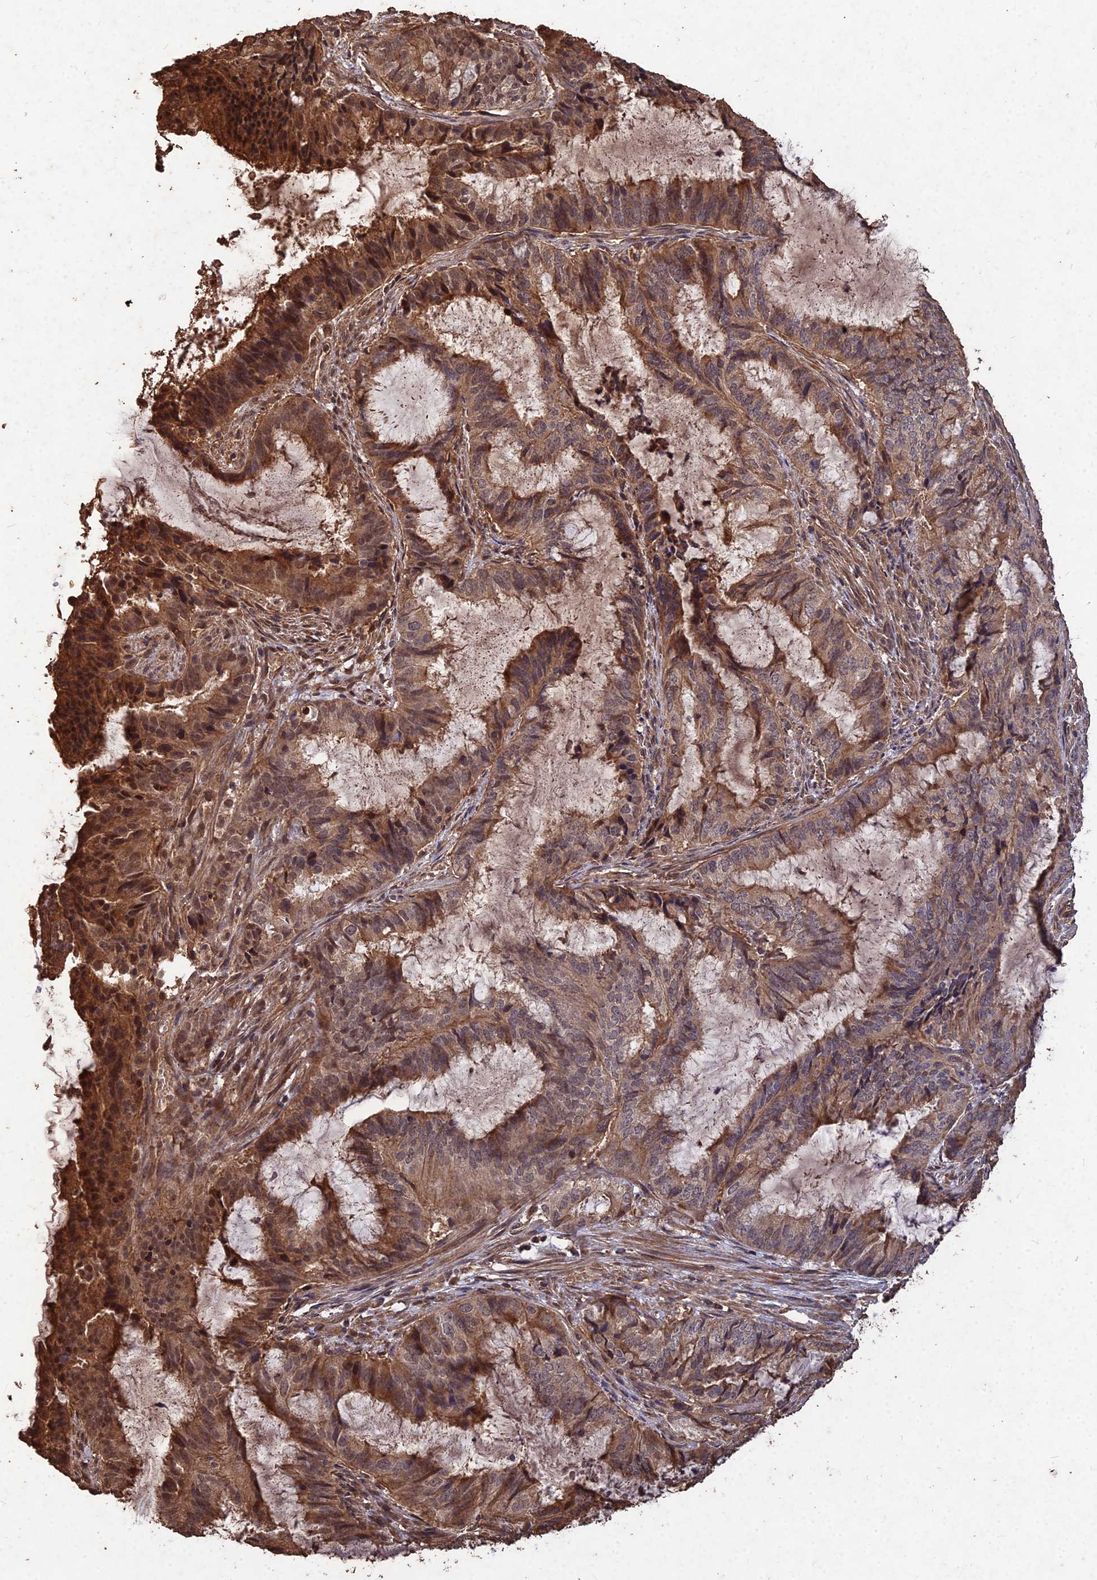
{"staining": {"intensity": "moderate", "quantity": ">75%", "location": "cytoplasmic/membranous,nuclear"}, "tissue": "endometrial cancer", "cell_type": "Tumor cells", "image_type": "cancer", "snomed": [{"axis": "morphology", "description": "Adenocarcinoma, NOS"}, {"axis": "topography", "description": "Endometrium"}], "caption": "Endometrial cancer (adenocarcinoma) stained for a protein demonstrates moderate cytoplasmic/membranous and nuclear positivity in tumor cells. The protein is stained brown, and the nuclei are stained in blue (DAB IHC with brightfield microscopy, high magnification).", "gene": "SYMPK", "patient": {"sex": "female", "age": 51}}